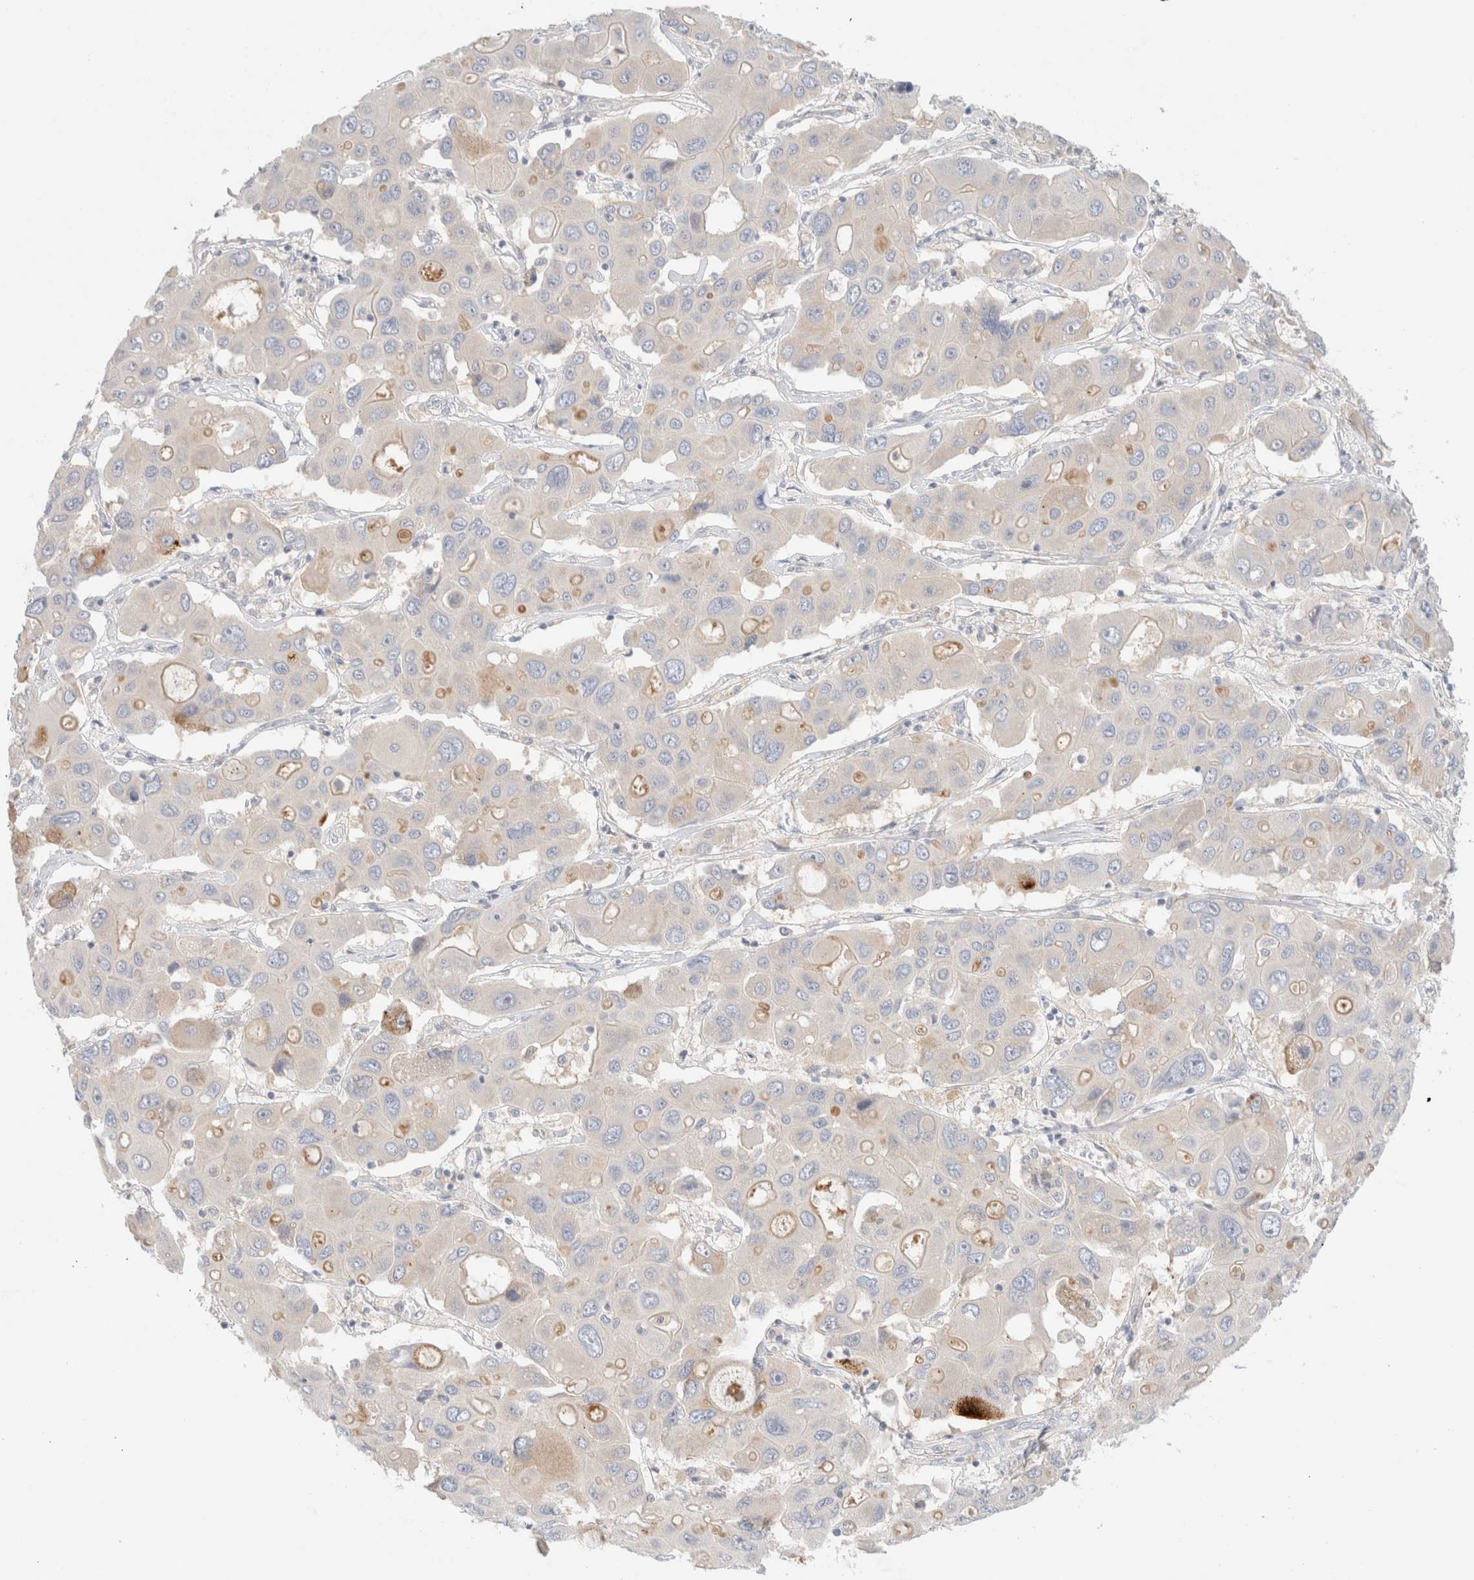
{"staining": {"intensity": "negative", "quantity": "none", "location": "none"}, "tissue": "liver cancer", "cell_type": "Tumor cells", "image_type": "cancer", "snomed": [{"axis": "morphology", "description": "Cholangiocarcinoma"}, {"axis": "topography", "description": "Liver"}], "caption": "Cholangiocarcinoma (liver) was stained to show a protein in brown. There is no significant positivity in tumor cells.", "gene": "SDR16C5", "patient": {"sex": "male", "age": 67}}